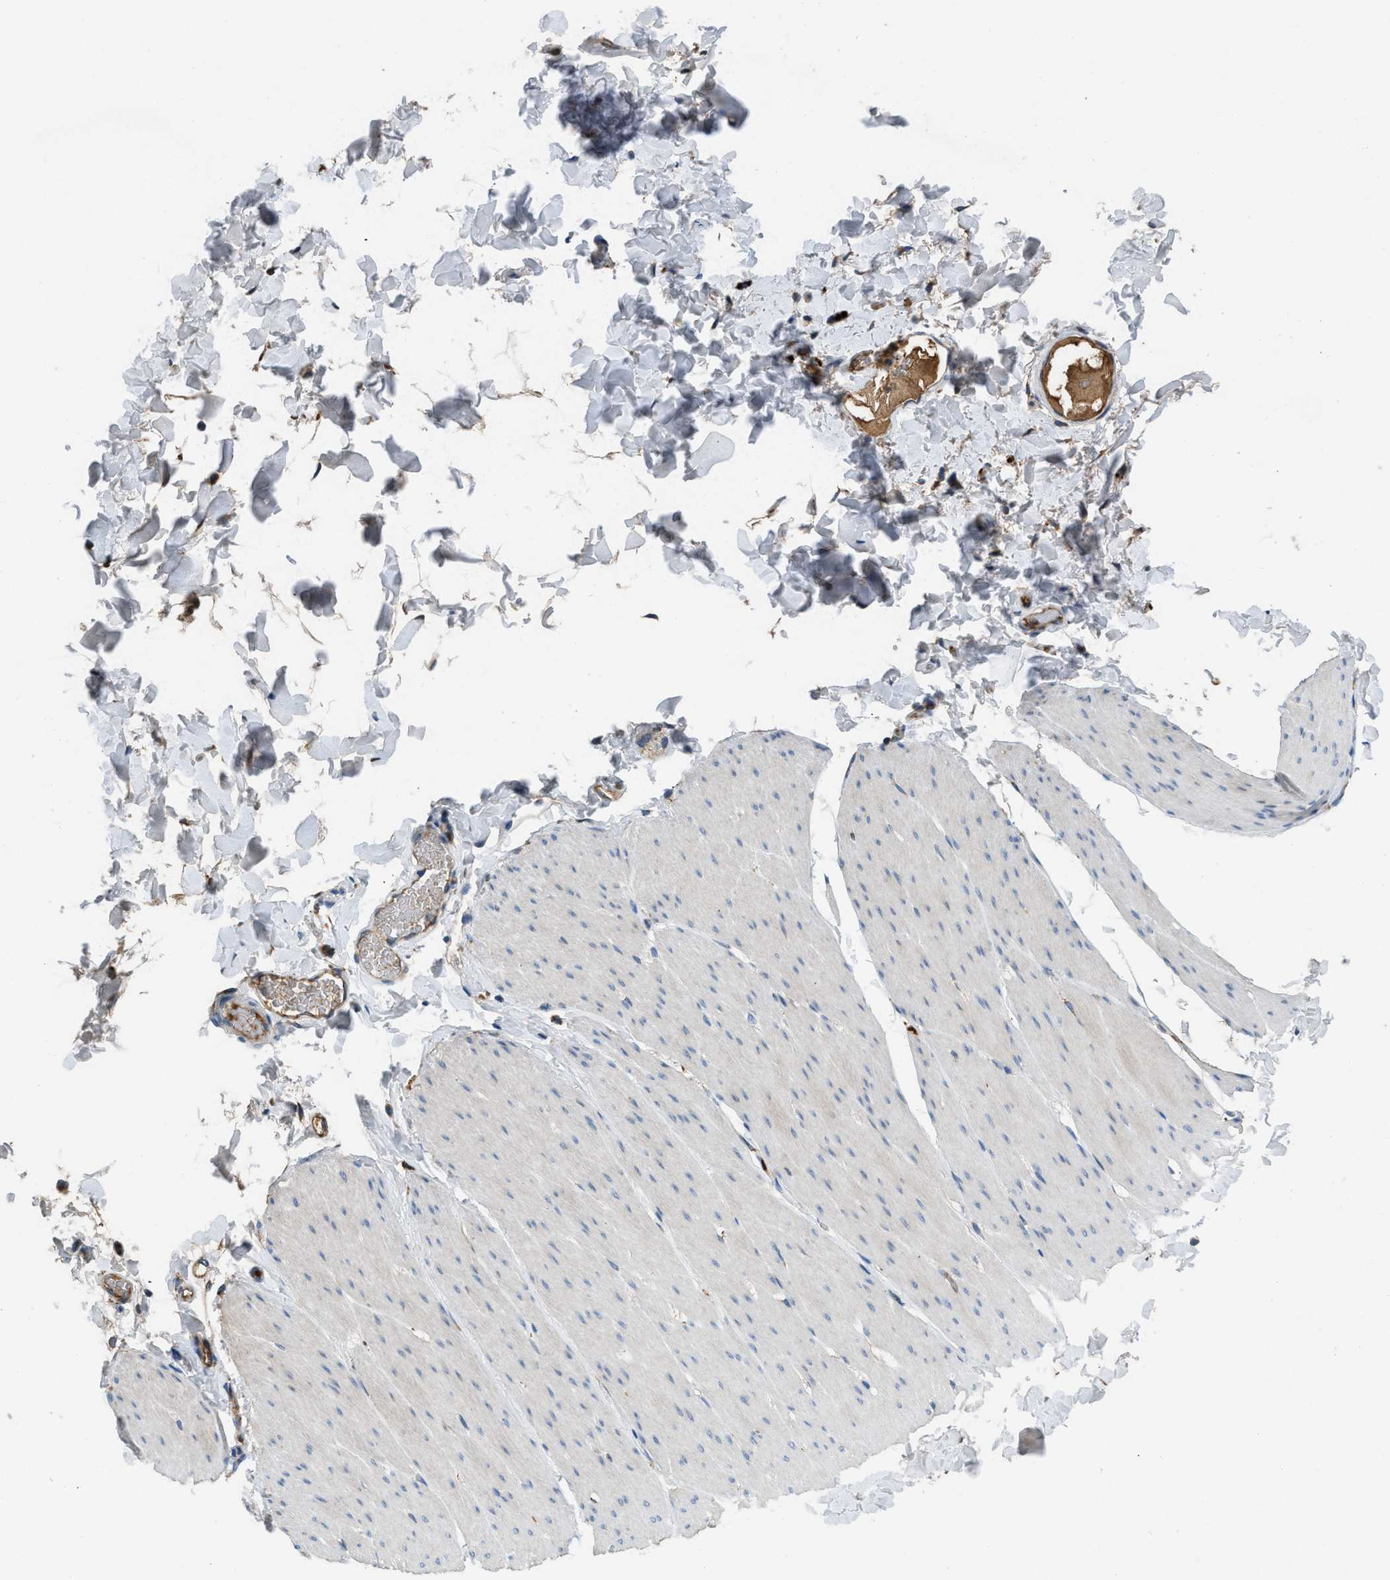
{"staining": {"intensity": "weak", "quantity": "<25%", "location": "cytoplasmic/membranous"}, "tissue": "smooth muscle", "cell_type": "Smooth muscle cells", "image_type": "normal", "snomed": [{"axis": "morphology", "description": "Normal tissue, NOS"}, {"axis": "topography", "description": "Smooth muscle"}, {"axis": "topography", "description": "Colon"}], "caption": "Immunohistochemistry (IHC) photomicrograph of unremarkable smooth muscle: human smooth muscle stained with DAB (3,3'-diaminobenzidine) exhibits no significant protein positivity in smooth muscle cells.", "gene": "GGCX", "patient": {"sex": "male", "age": 67}}